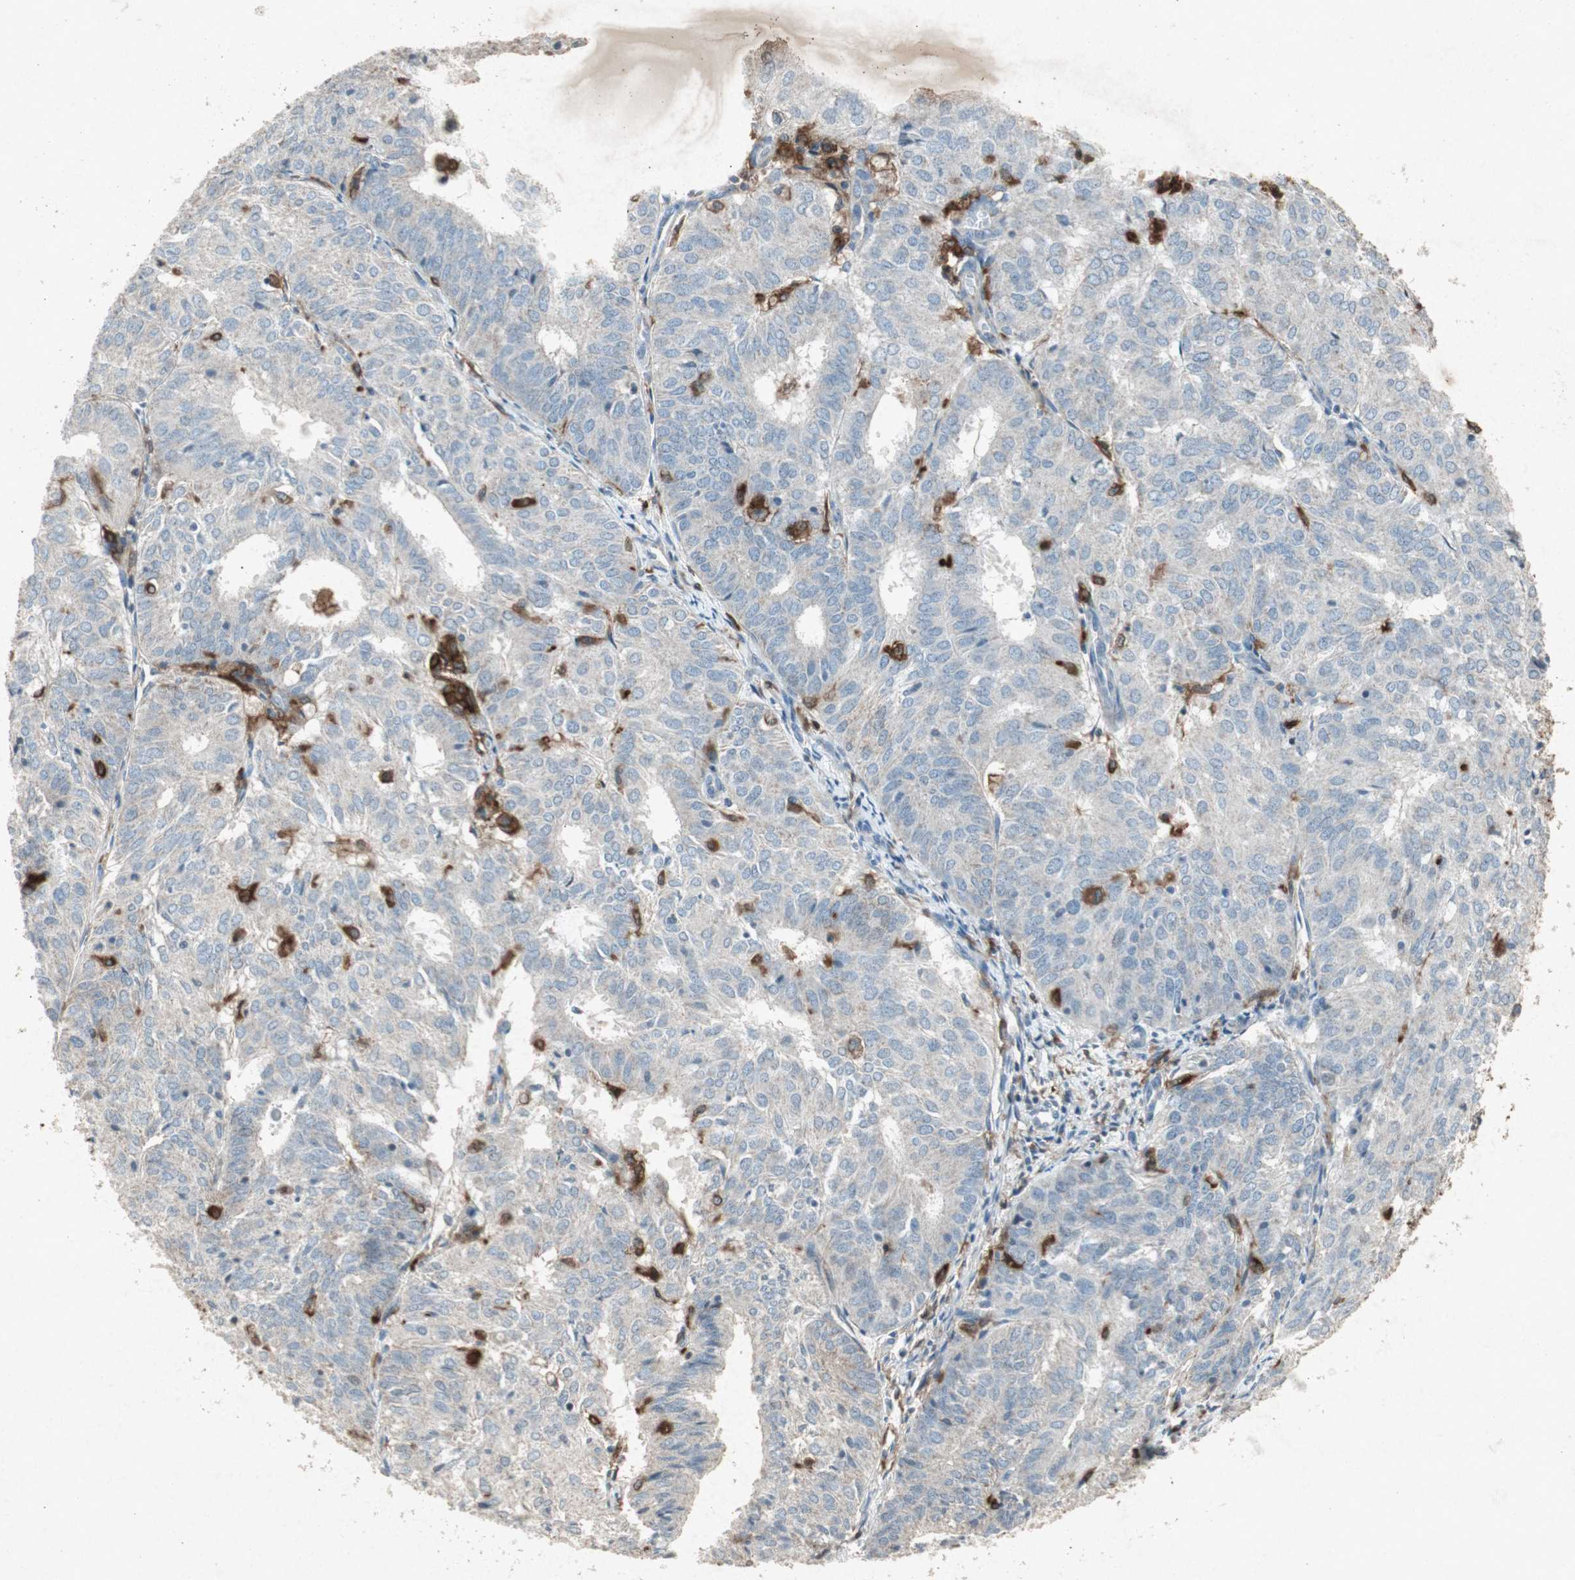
{"staining": {"intensity": "weak", "quantity": "<25%", "location": "cytoplasmic/membranous"}, "tissue": "endometrial cancer", "cell_type": "Tumor cells", "image_type": "cancer", "snomed": [{"axis": "morphology", "description": "Adenocarcinoma, NOS"}, {"axis": "topography", "description": "Uterus"}], "caption": "The photomicrograph displays no significant positivity in tumor cells of endometrial adenocarcinoma.", "gene": "TYROBP", "patient": {"sex": "female", "age": 60}}